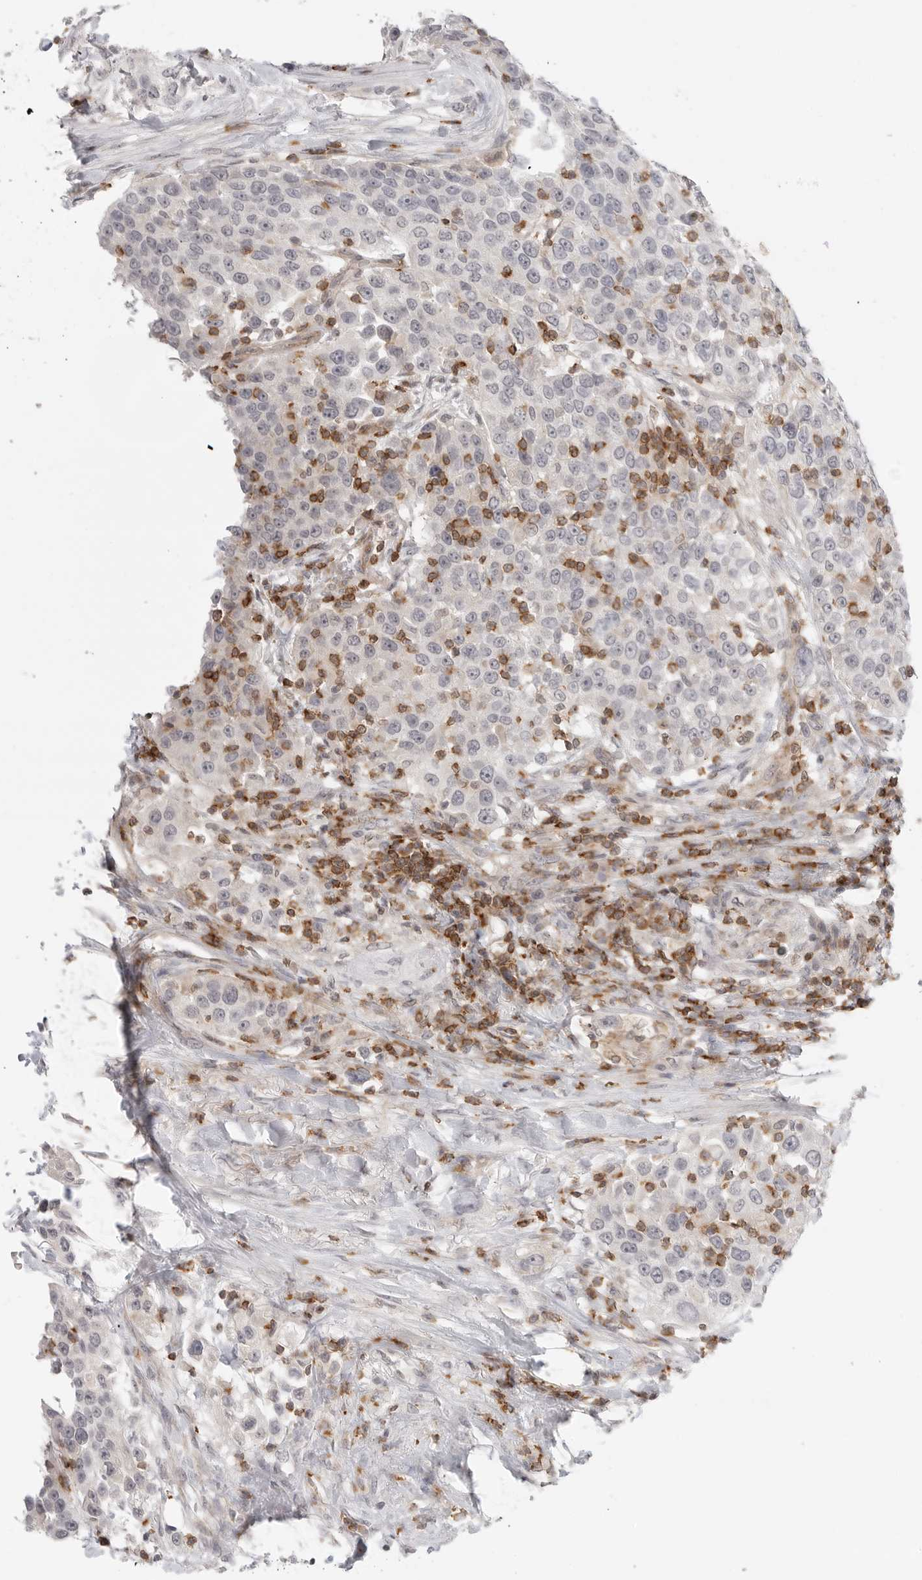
{"staining": {"intensity": "negative", "quantity": "none", "location": "none"}, "tissue": "urothelial cancer", "cell_type": "Tumor cells", "image_type": "cancer", "snomed": [{"axis": "morphology", "description": "Urothelial carcinoma, High grade"}, {"axis": "topography", "description": "Urinary bladder"}], "caption": "Tumor cells show no significant staining in urothelial cancer.", "gene": "SH3KBP1", "patient": {"sex": "female", "age": 80}}